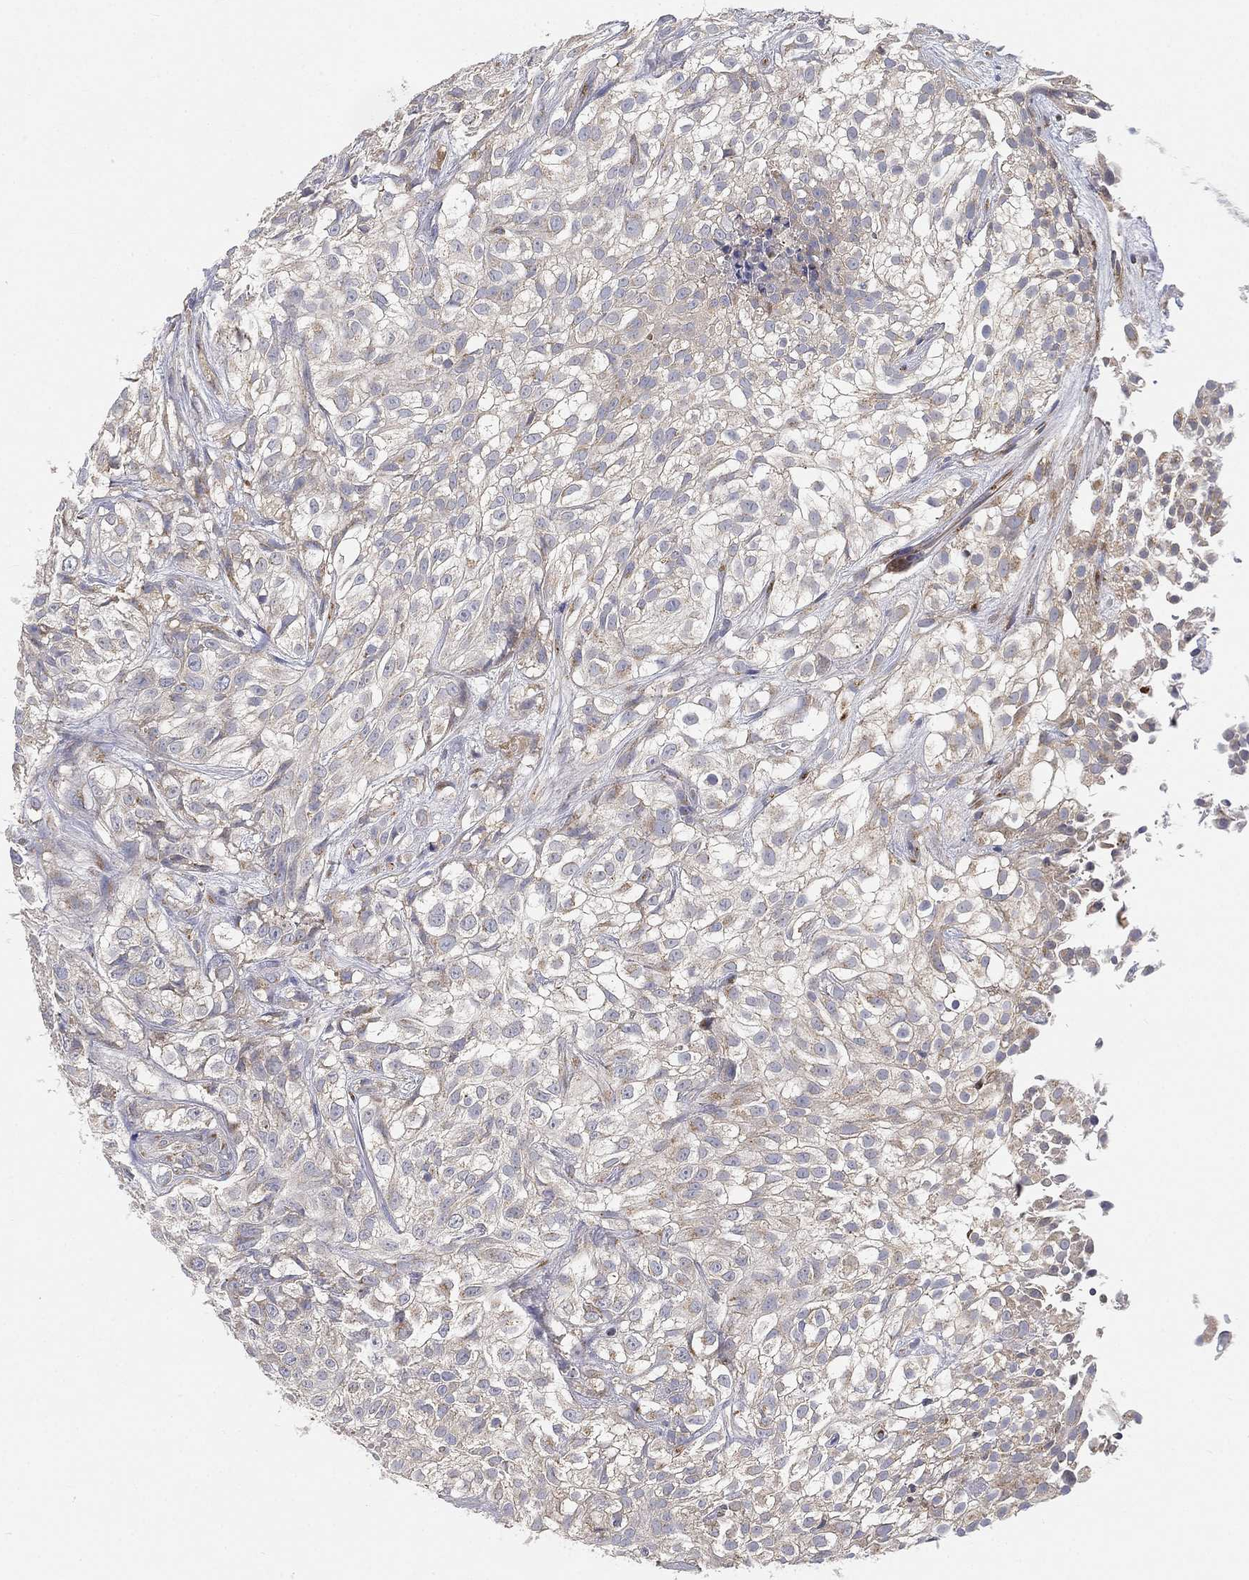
{"staining": {"intensity": "weak", "quantity": "<25%", "location": "cytoplasmic/membranous"}, "tissue": "urothelial cancer", "cell_type": "Tumor cells", "image_type": "cancer", "snomed": [{"axis": "morphology", "description": "Urothelial carcinoma, High grade"}, {"axis": "topography", "description": "Urinary bladder"}], "caption": "Immunohistochemical staining of human urothelial carcinoma (high-grade) demonstrates no significant expression in tumor cells.", "gene": "CTSL", "patient": {"sex": "male", "age": 56}}